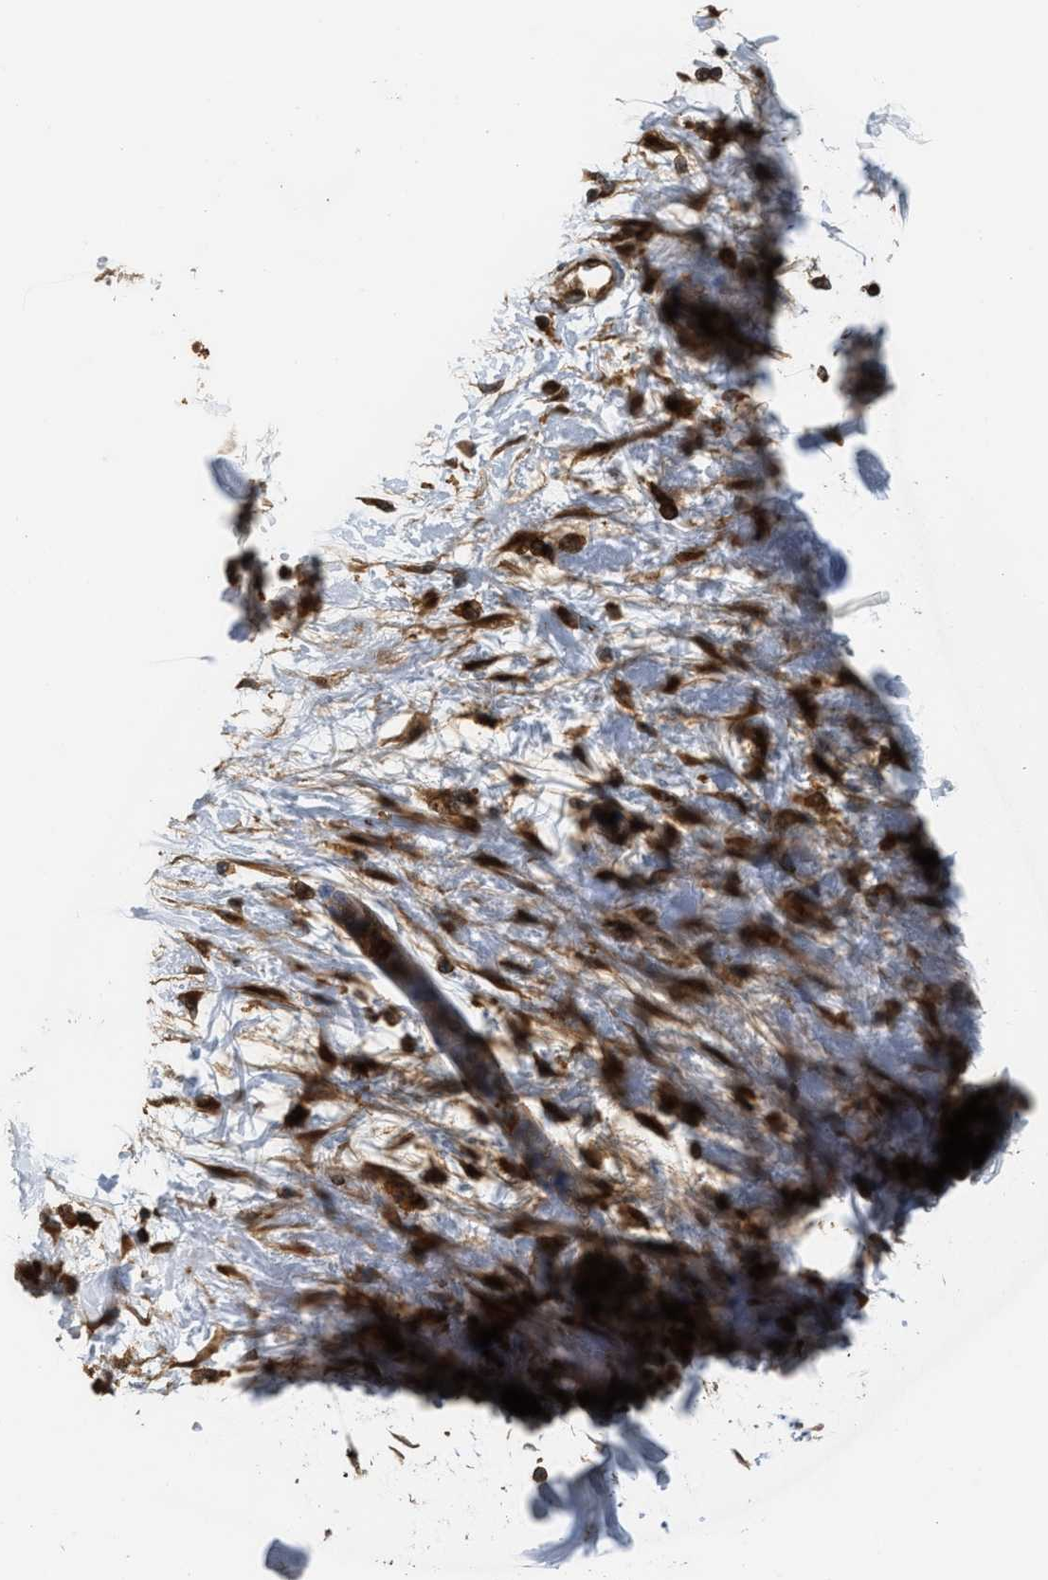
{"staining": {"intensity": "moderate", "quantity": ">75%", "location": "cytoplasmic/membranous"}, "tissue": "pancreatic cancer", "cell_type": "Tumor cells", "image_type": "cancer", "snomed": [{"axis": "morphology", "description": "Adenocarcinoma, NOS"}, {"axis": "topography", "description": "Pancreas"}], "caption": "This photomicrograph displays pancreatic cancer (adenocarcinoma) stained with immunohistochemistry to label a protein in brown. The cytoplasmic/membranous of tumor cells show moderate positivity for the protein. Nuclei are counter-stained blue.", "gene": "SNX5", "patient": {"sex": "female", "age": 60}}